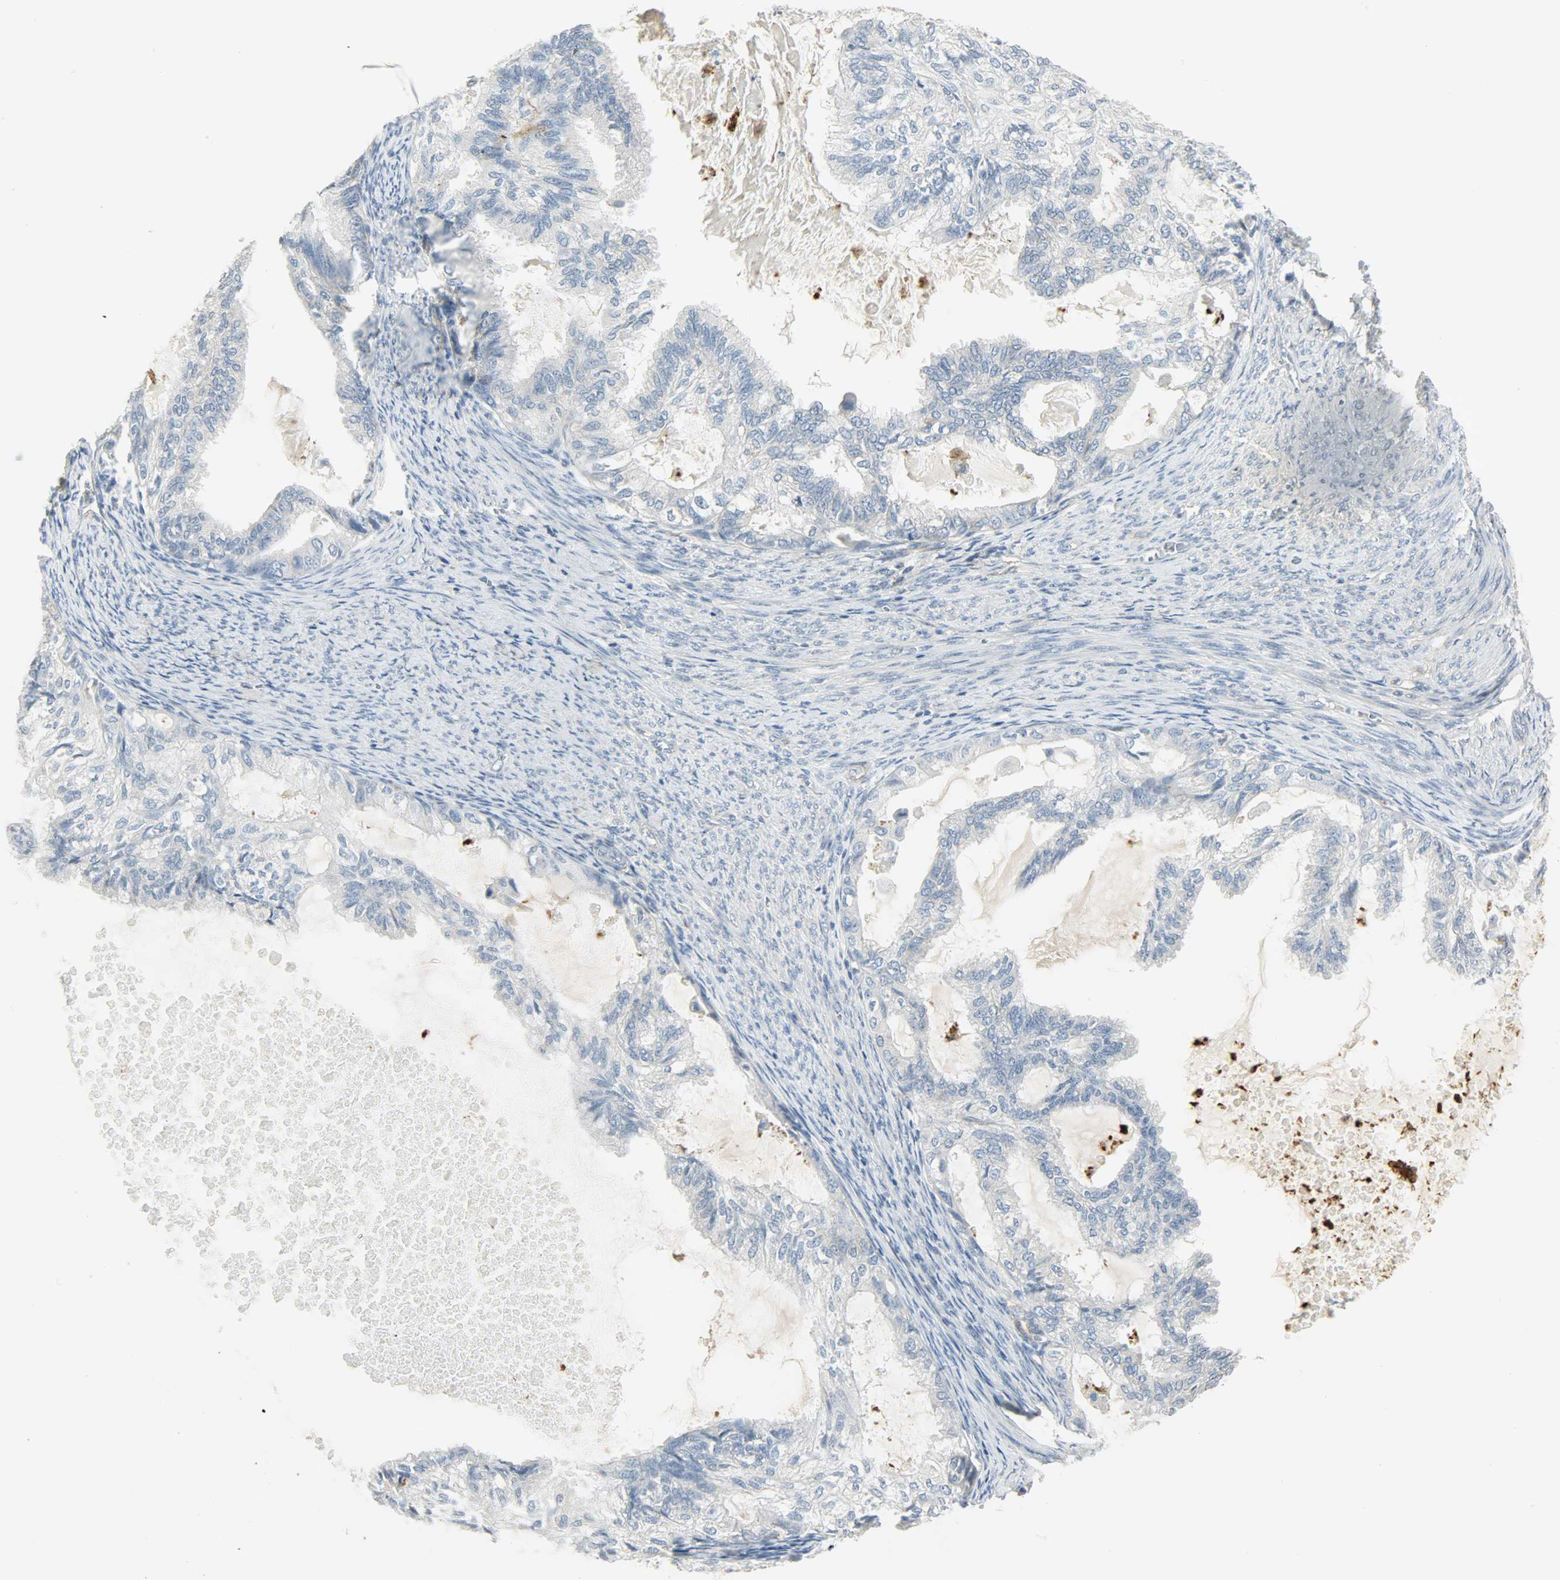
{"staining": {"intensity": "negative", "quantity": "none", "location": "none"}, "tissue": "cervical cancer", "cell_type": "Tumor cells", "image_type": "cancer", "snomed": [{"axis": "morphology", "description": "Normal tissue, NOS"}, {"axis": "morphology", "description": "Adenocarcinoma, NOS"}, {"axis": "topography", "description": "Cervix"}, {"axis": "topography", "description": "Endometrium"}], "caption": "A high-resolution photomicrograph shows immunohistochemistry (IHC) staining of cervical adenocarcinoma, which displays no significant expression in tumor cells.", "gene": "ENPEP", "patient": {"sex": "female", "age": 86}}